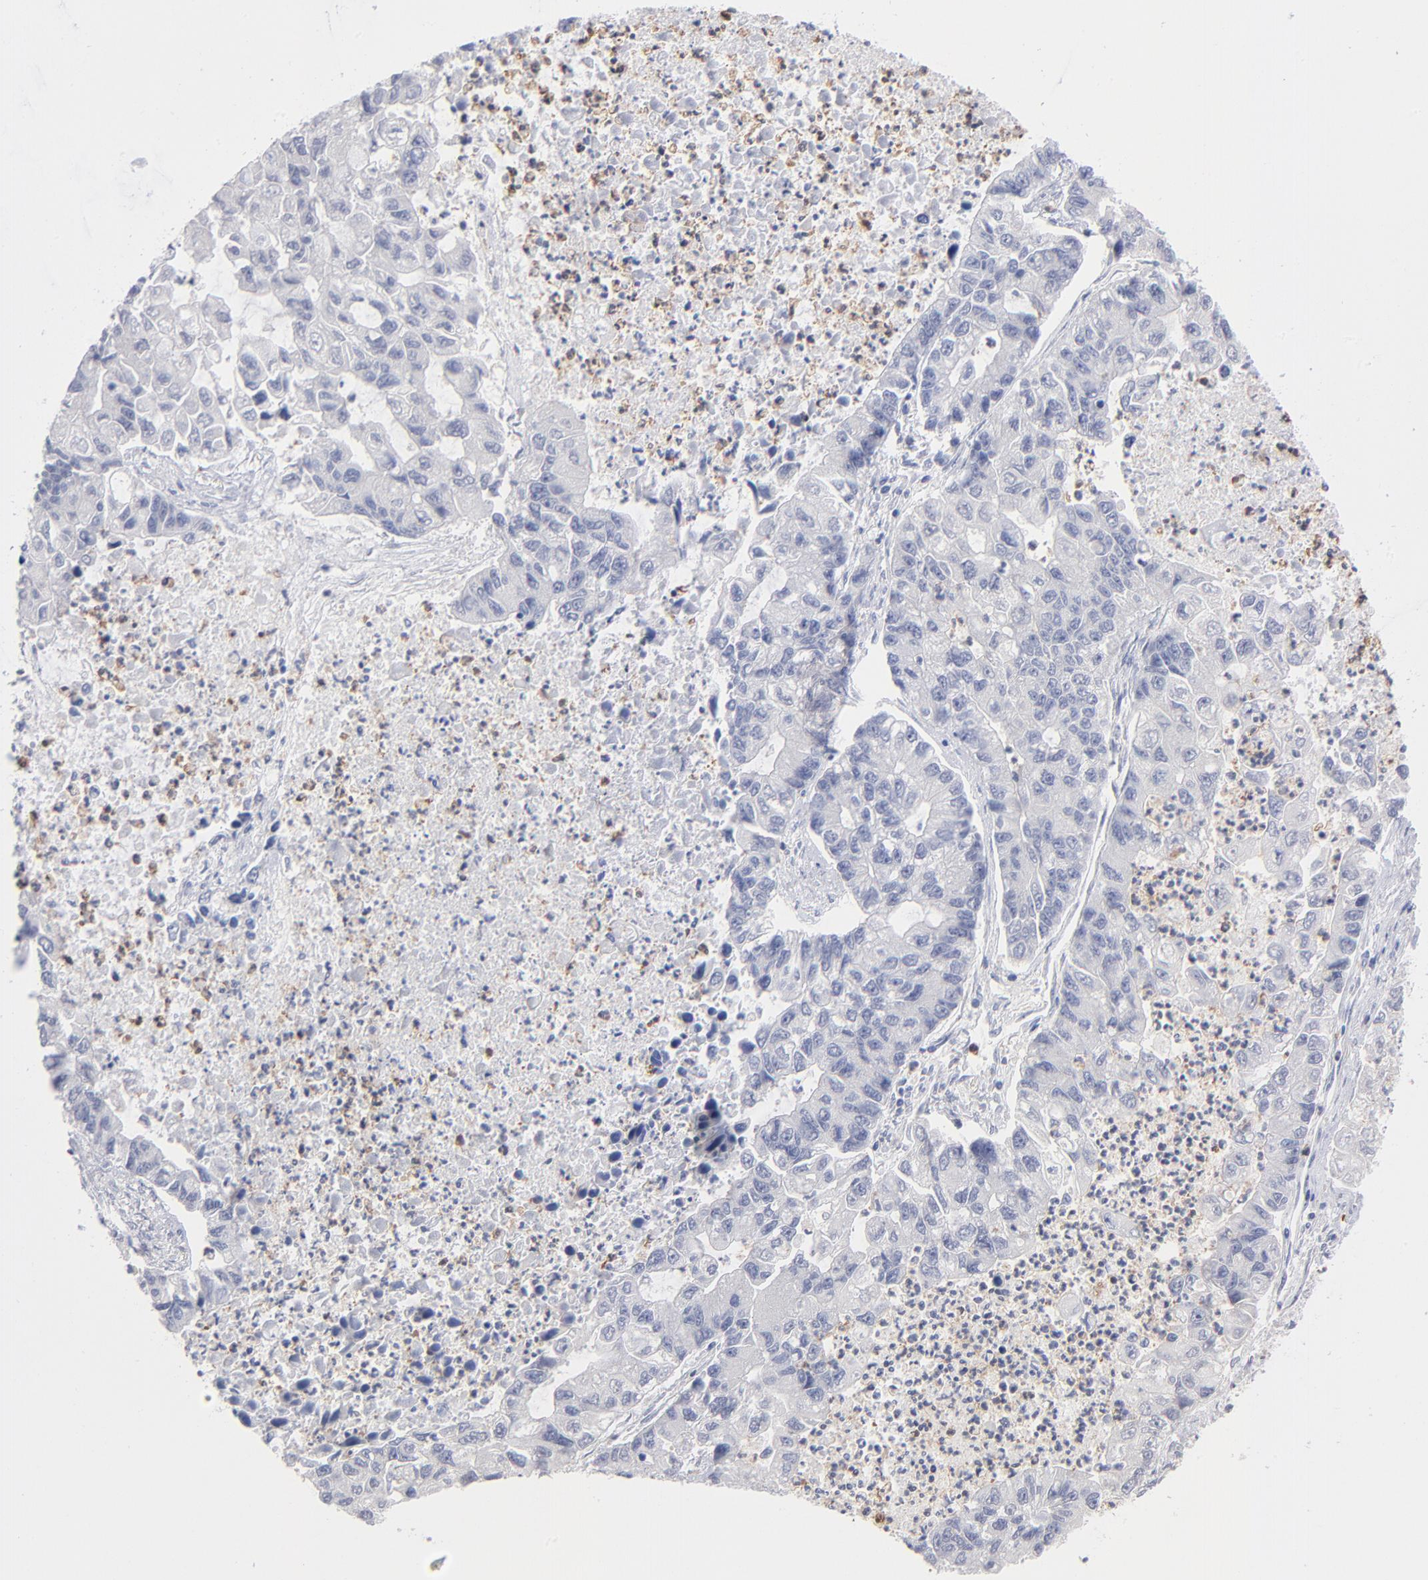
{"staining": {"intensity": "negative", "quantity": "none", "location": "none"}, "tissue": "lung cancer", "cell_type": "Tumor cells", "image_type": "cancer", "snomed": [{"axis": "morphology", "description": "Adenocarcinoma, NOS"}, {"axis": "topography", "description": "Lung"}], "caption": "DAB immunohistochemical staining of human adenocarcinoma (lung) demonstrates no significant expression in tumor cells.", "gene": "ARG1", "patient": {"sex": "female", "age": 51}}